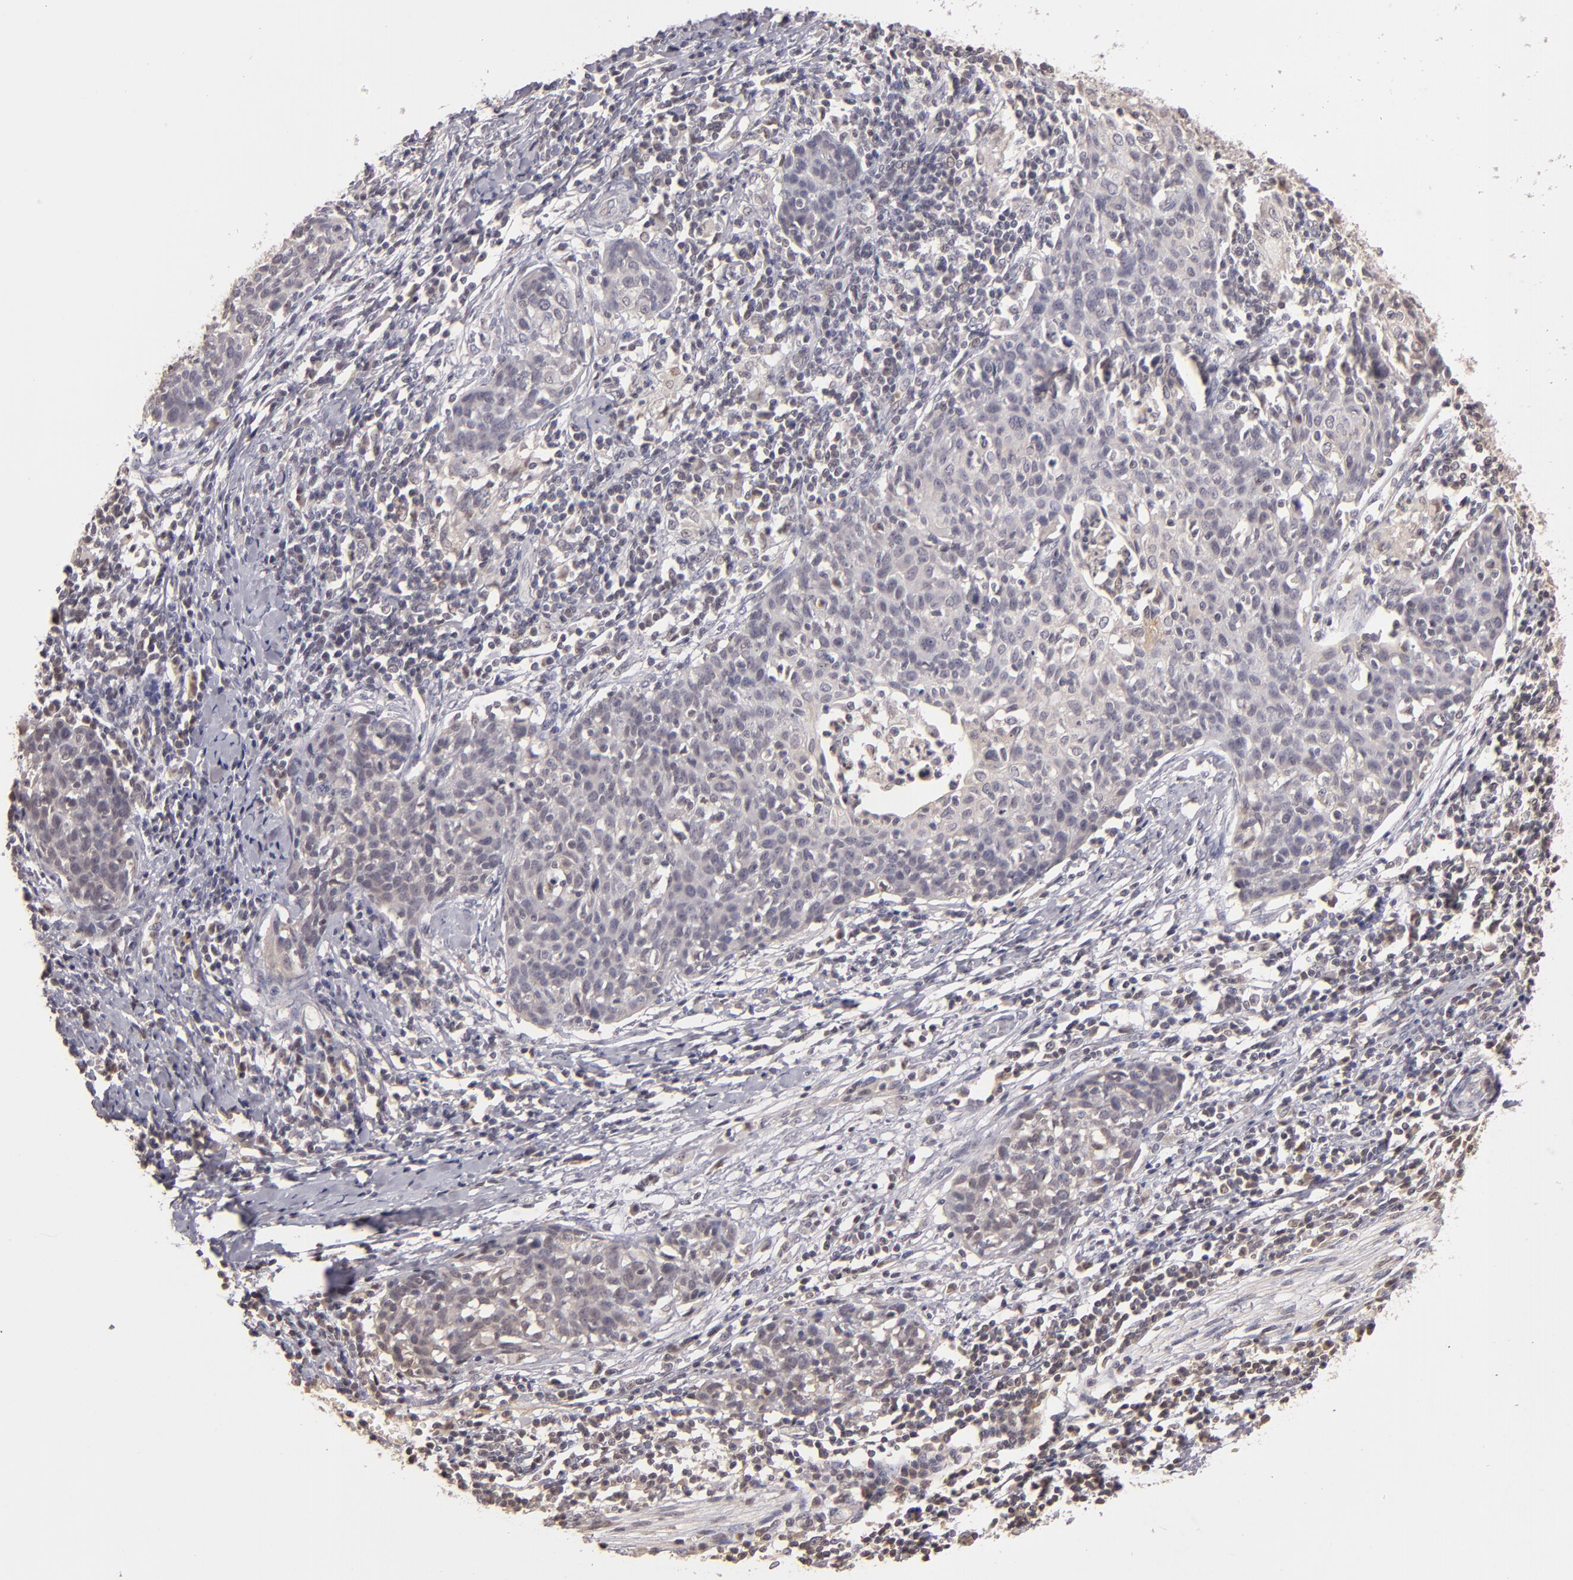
{"staining": {"intensity": "weak", "quantity": ">75%", "location": "cytoplasmic/membranous"}, "tissue": "cervical cancer", "cell_type": "Tumor cells", "image_type": "cancer", "snomed": [{"axis": "morphology", "description": "Squamous cell carcinoma, NOS"}, {"axis": "topography", "description": "Cervix"}], "caption": "Immunohistochemical staining of squamous cell carcinoma (cervical) shows low levels of weak cytoplasmic/membranous expression in approximately >75% of tumor cells.", "gene": "LRG1", "patient": {"sex": "female", "age": 38}}